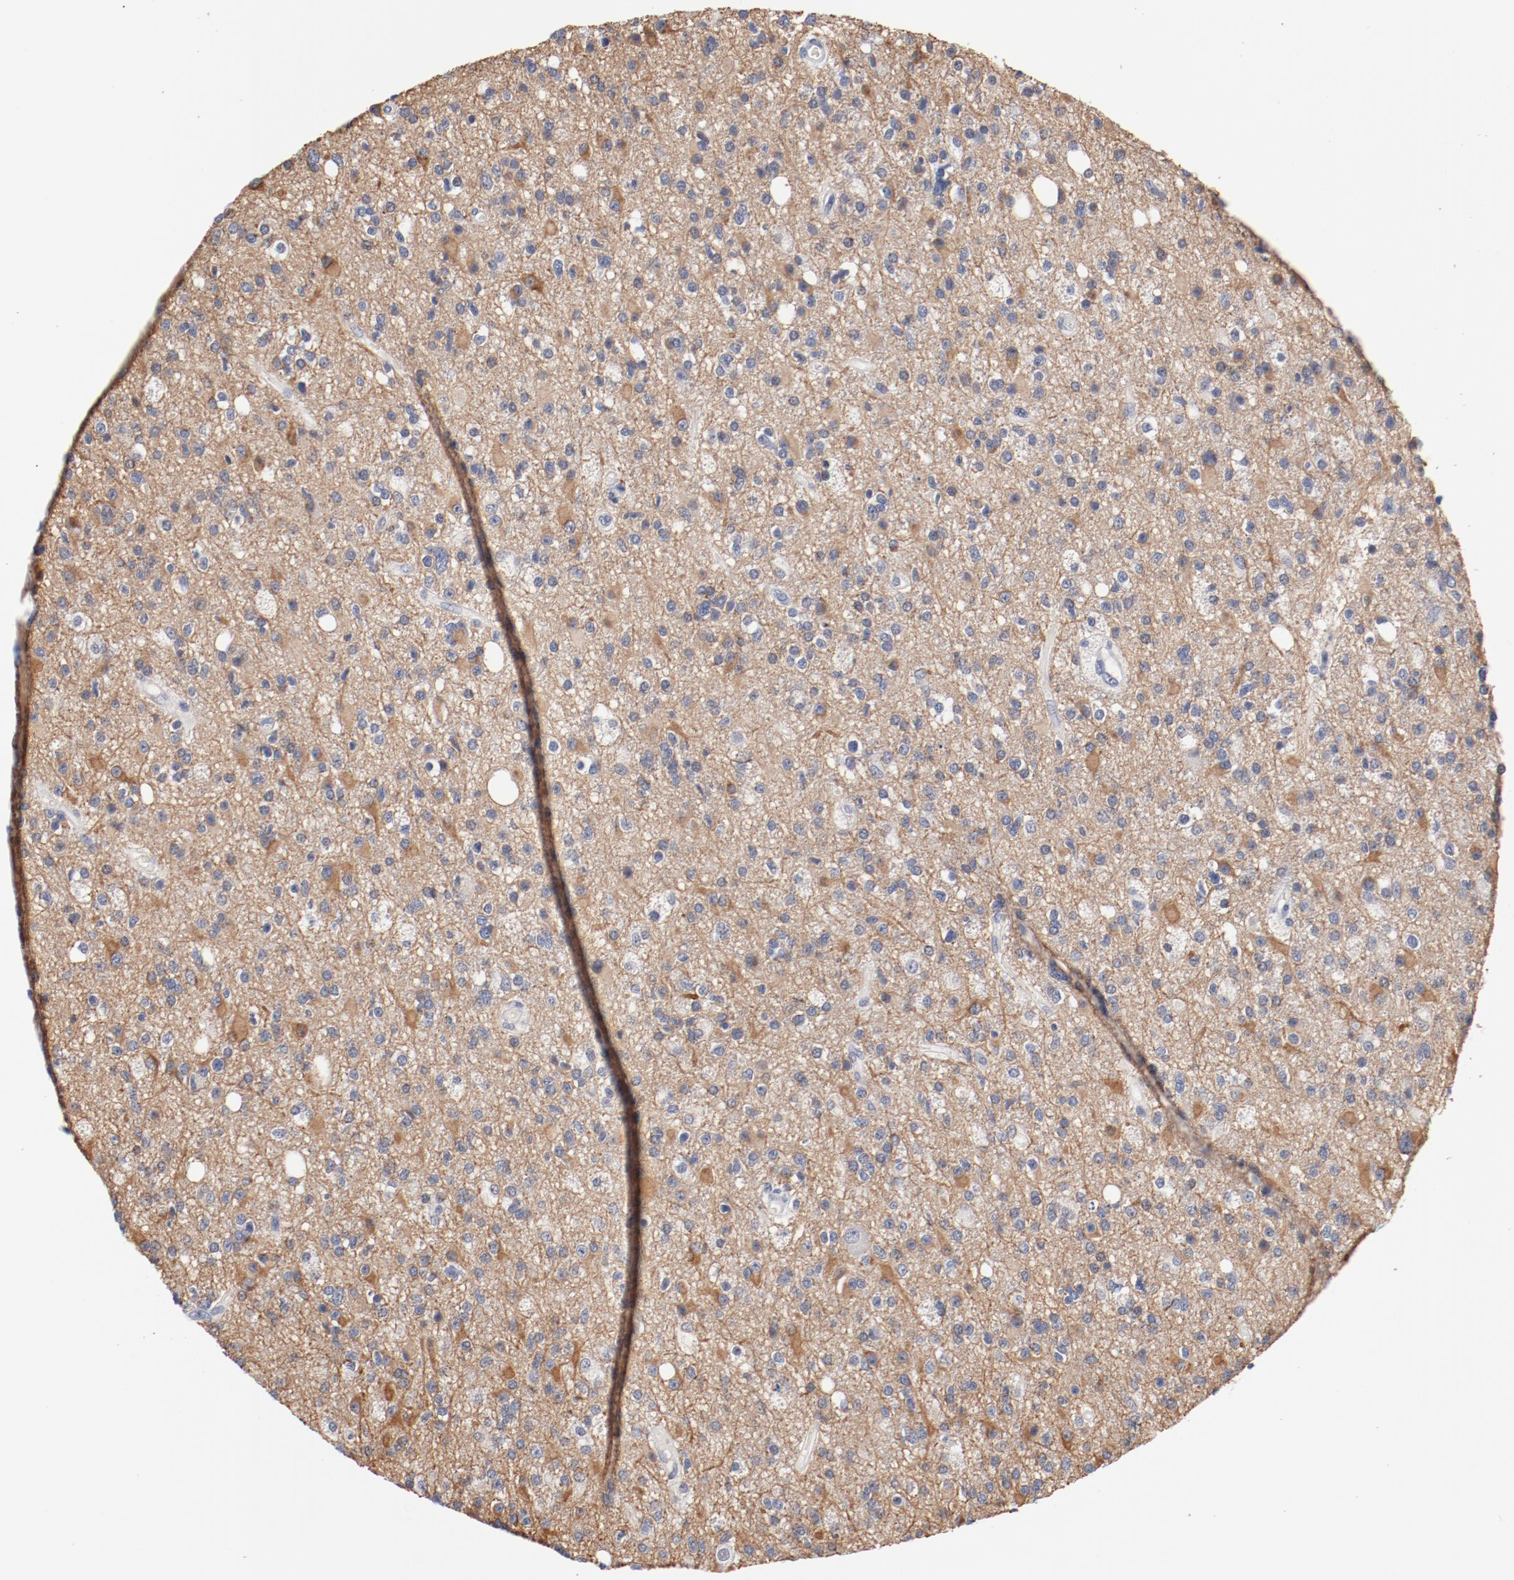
{"staining": {"intensity": "moderate", "quantity": "<25%", "location": "cytoplasmic/membranous"}, "tissue": "glioma", "cell_type": "Tumor cells", "image_type": "cancer", "snomed": [{"axis": "morphology", "description": "Glioma, malignant, High grade"}, {"axis": "topography", "description": "Brain"}], "caption": "Human malignant glioma (high-grade) stained with a protein marker displays moderate staining in tumor cells.", "gene": "KCNK13", "patient": {"sex": "male", "age": 33}}